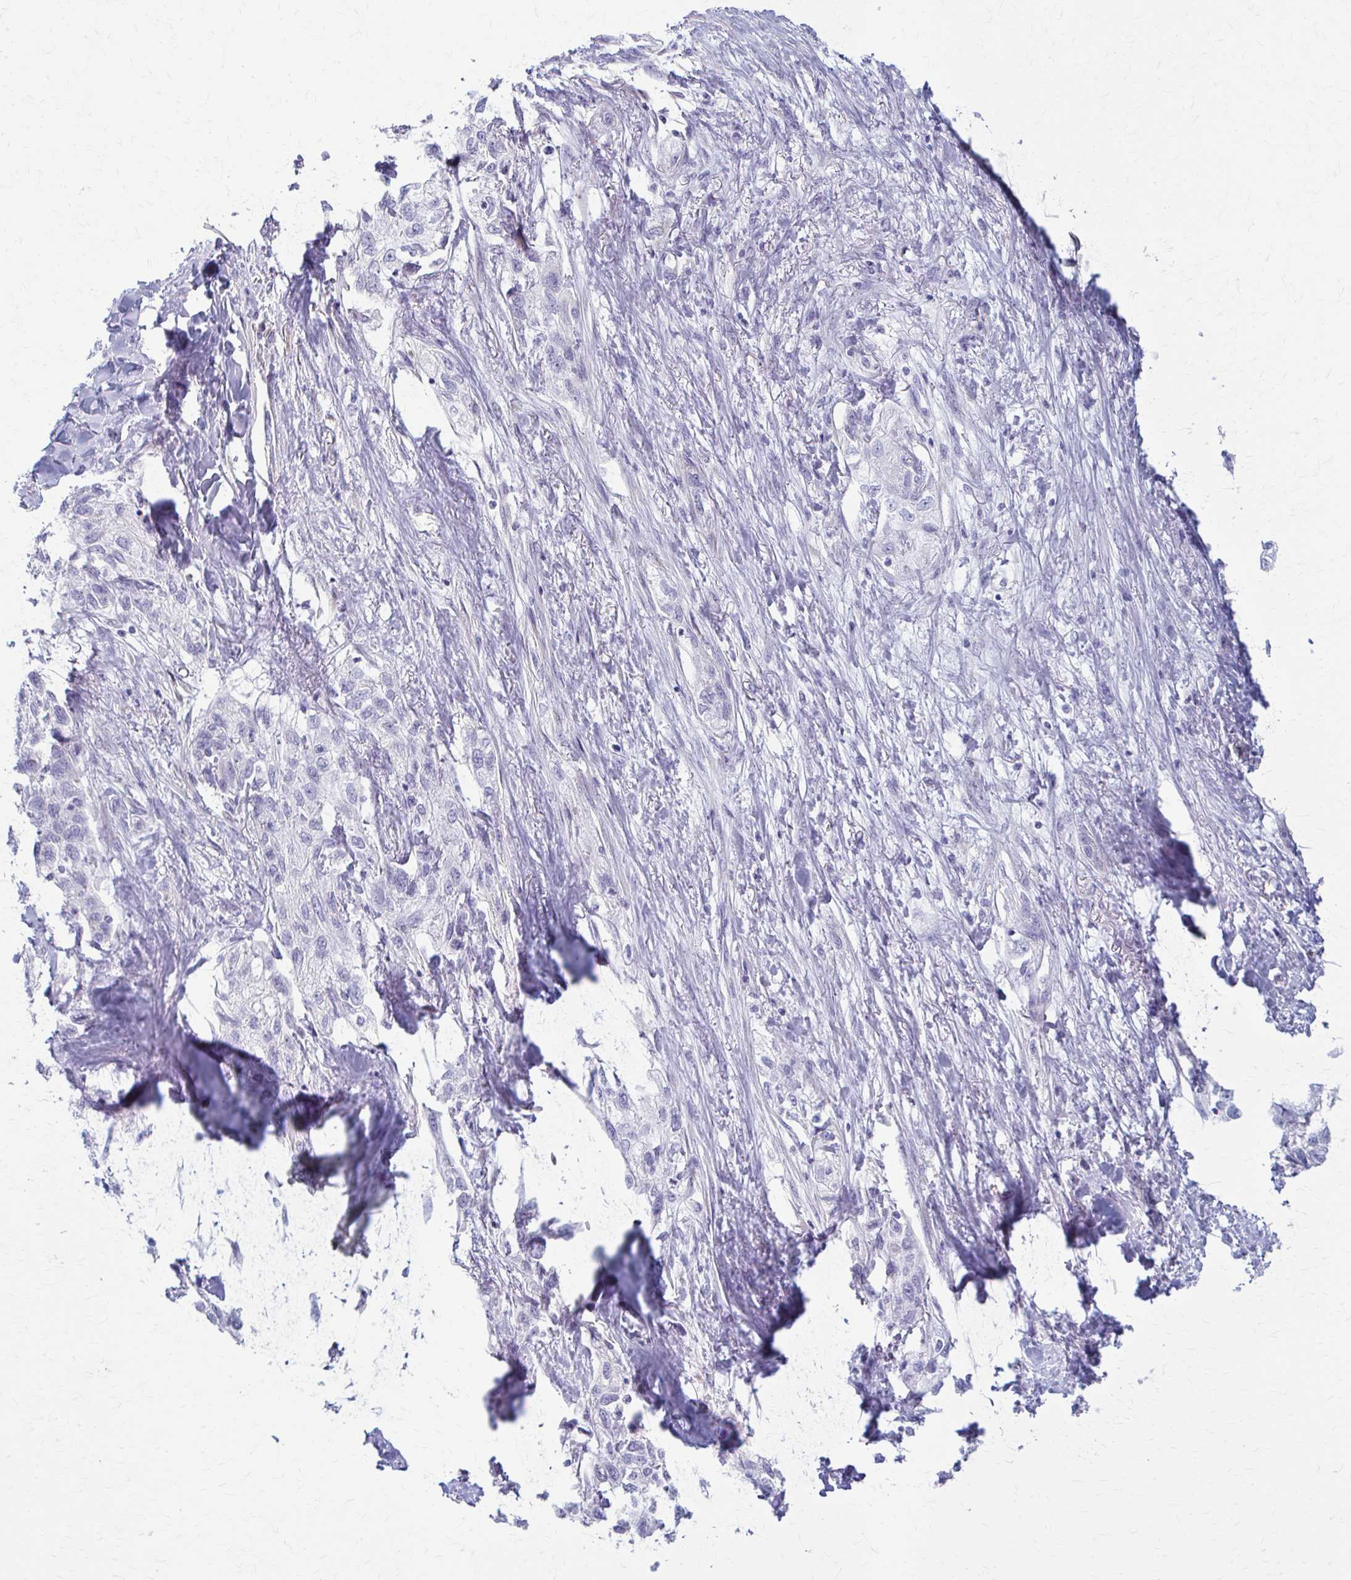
{"staining": {"intensity": "negative", "quantity": "none", "location": "none"}, "tissue": "skin cancer", "cell_type": "Tumor cells", "image_type": "cancer", "snomed": [{"axis": "morphology", "description": "Squamous cell carcinoma, NOS"}, {"axis": "topography", "description": "Skin"}, {"axis": "topography", "description": "Vulva"}], "caption": "Immunohistochemistry (IHC) micrograph of skin squamous cell carcinoma stained for a protein (brown), which demonstrates no staining in tumor cells. The staining is performed using DAB brown chromogen with nuclei counter-stained in using hematoxylin.", "gene": "PRKRA", "patient": {"sex": "female", "age": 86}}